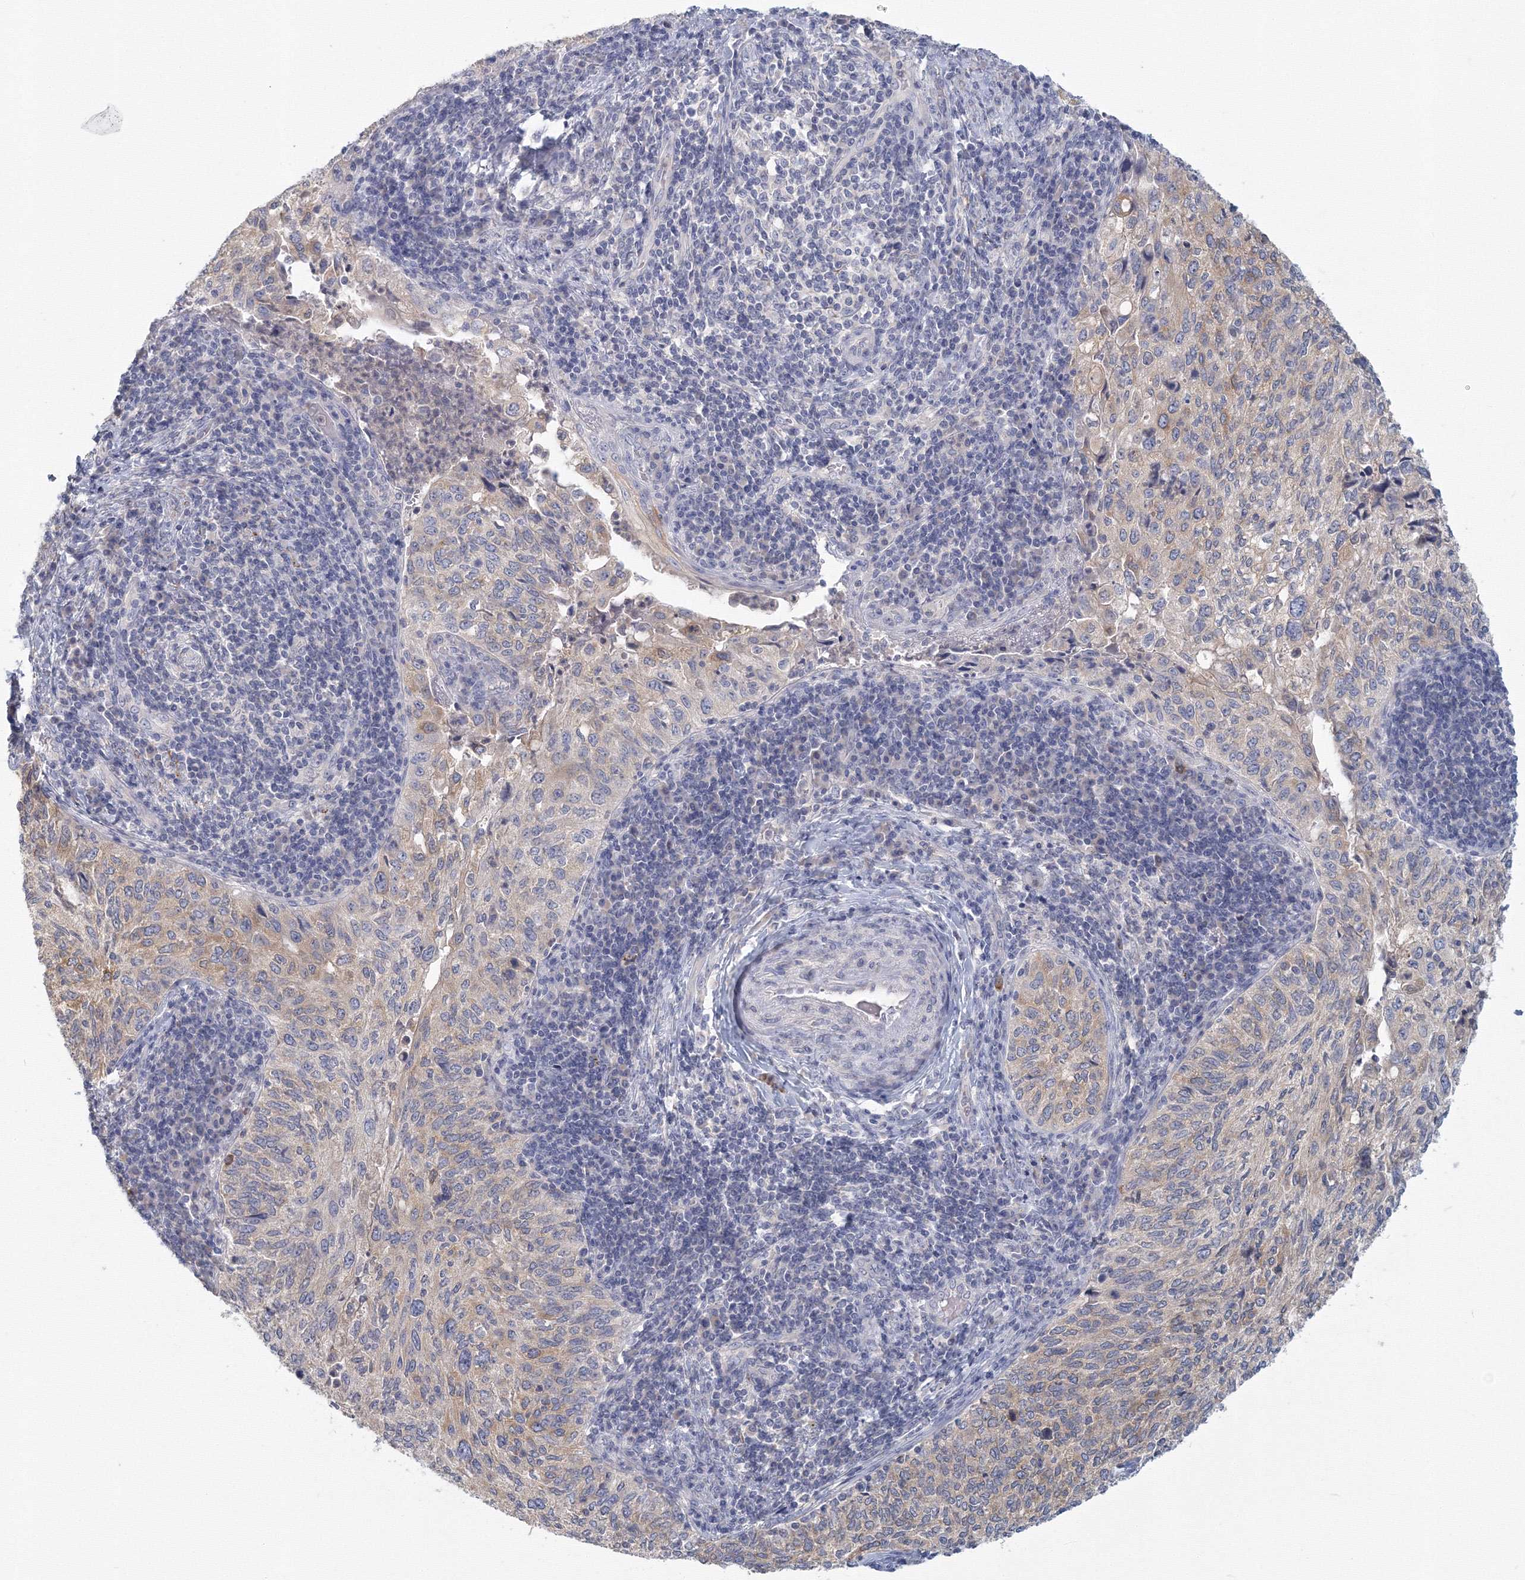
{"staining": {"intensity": "moderate", "quantity": "<25%", "location": "cytoplasmic/membranous"}, "tissue": "cervical cancer", "cell_type": "Tumor cells", "image_type": "cancer", "snomed": [{"axis": "morphology", "description": "Squamous cell carcinoma, NOS"}, {"axis": "topography", "description": "Cervix"}], "caption": "An immunohistochemistry image of tumor tissue is shown. Protein staining in brown labels moderate cytoplasmic/membranous positivity in squamous cell carcinoma (cervical) within tumor cells. Nuclei are stained in blue.", "gene": "TACC2", "patient": {"sex": "female", "age": 30}}